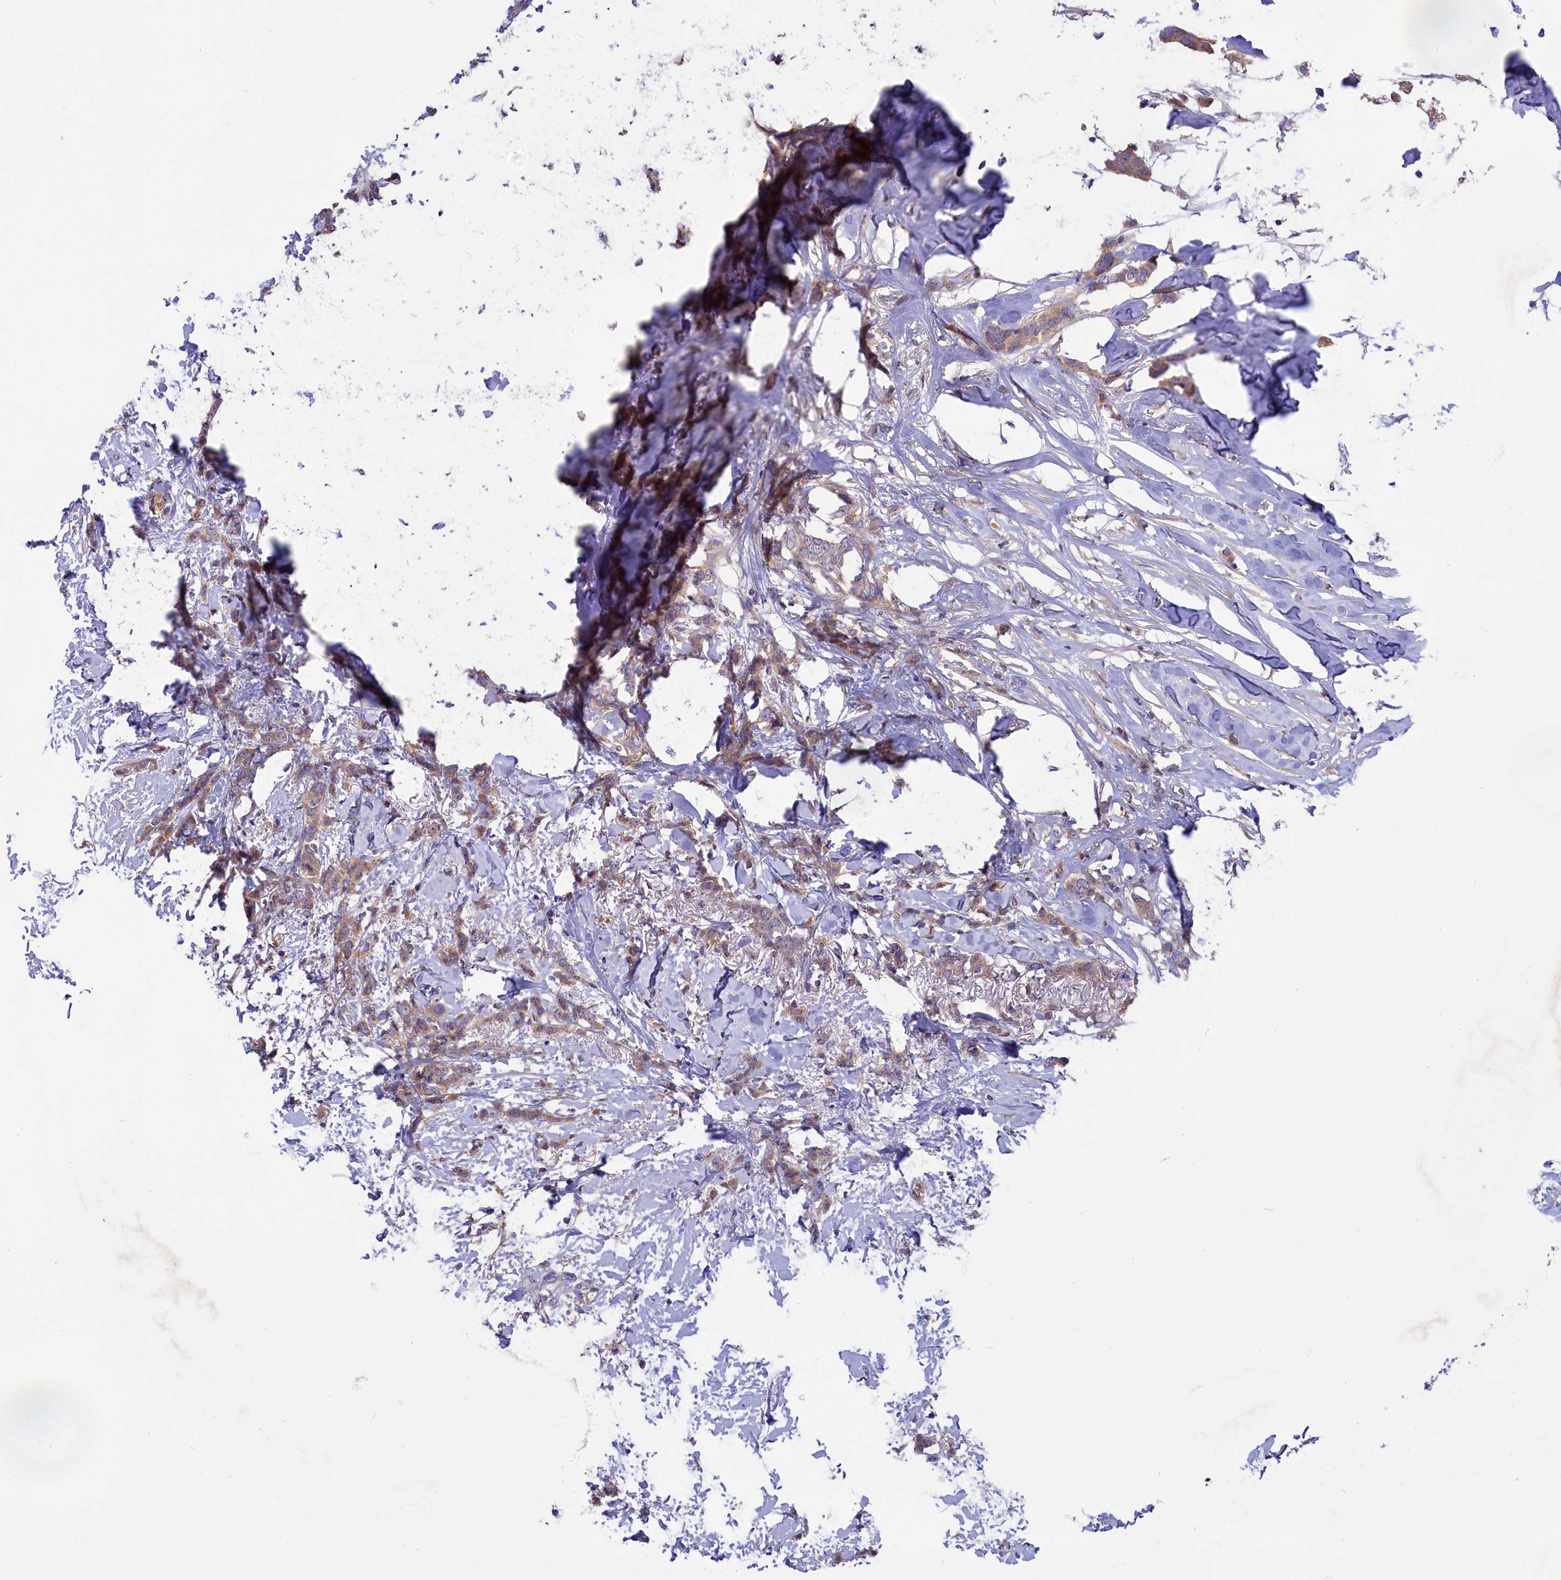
{"staining": {"intensity": "moderate", "quantity": ">75%", "location": "cytoplasmic/membranous"}, "tissue": "breast cancer", "cell_type": "Tumor cells", "image_type": "cancer", "snomed": [{"axis": "morphology", "description": "Duct carcinoma"}, {"axis": "topography", "description": "Breast"}], "caption": "Human breast infiltrating ductal carcinoma stained with a protein marker reveals moderate staining in tumor cells.", "gene": "AMDHD2", "patient": {"sex": "female", "age": 72}}